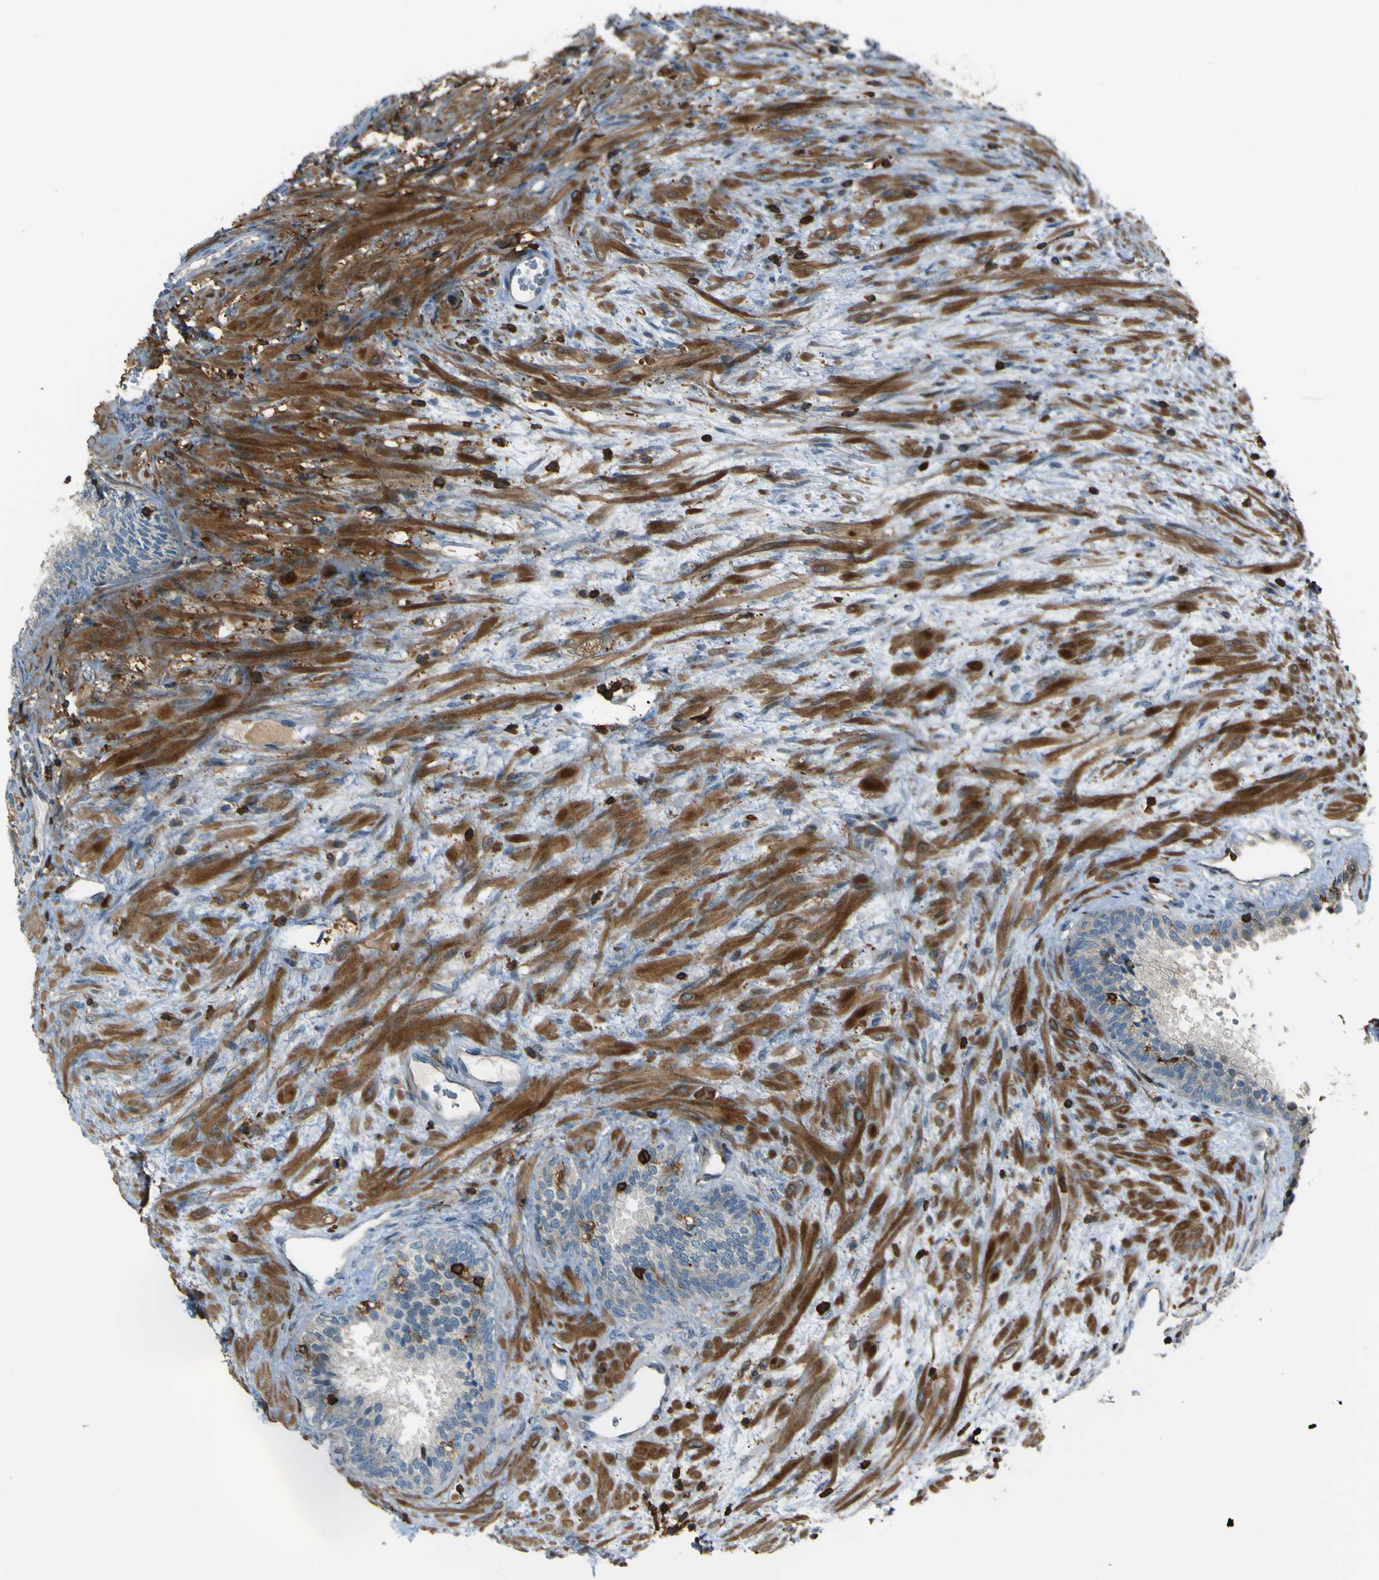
{"staining": {"intensity": "weak", "quantity": "<25%", "location": "cytoplasmic/membranous"}, "tissue": "prostate", "cell_type": "Glandular cells", "image_type": "normal", "snomed": [{"axis": "morphology", "description": "Normal tissue, NOS"}, {"axis": "topography", "description": "Prostate"}], "caption": "High power microscopy photomicrograph of an immunohistochemistry (IHC) histopathology image of normal prostate, revealing no significant staining in glandular cells.", "gene": "PCDHB5", "patient": {"sex": "male", "age": 76}}